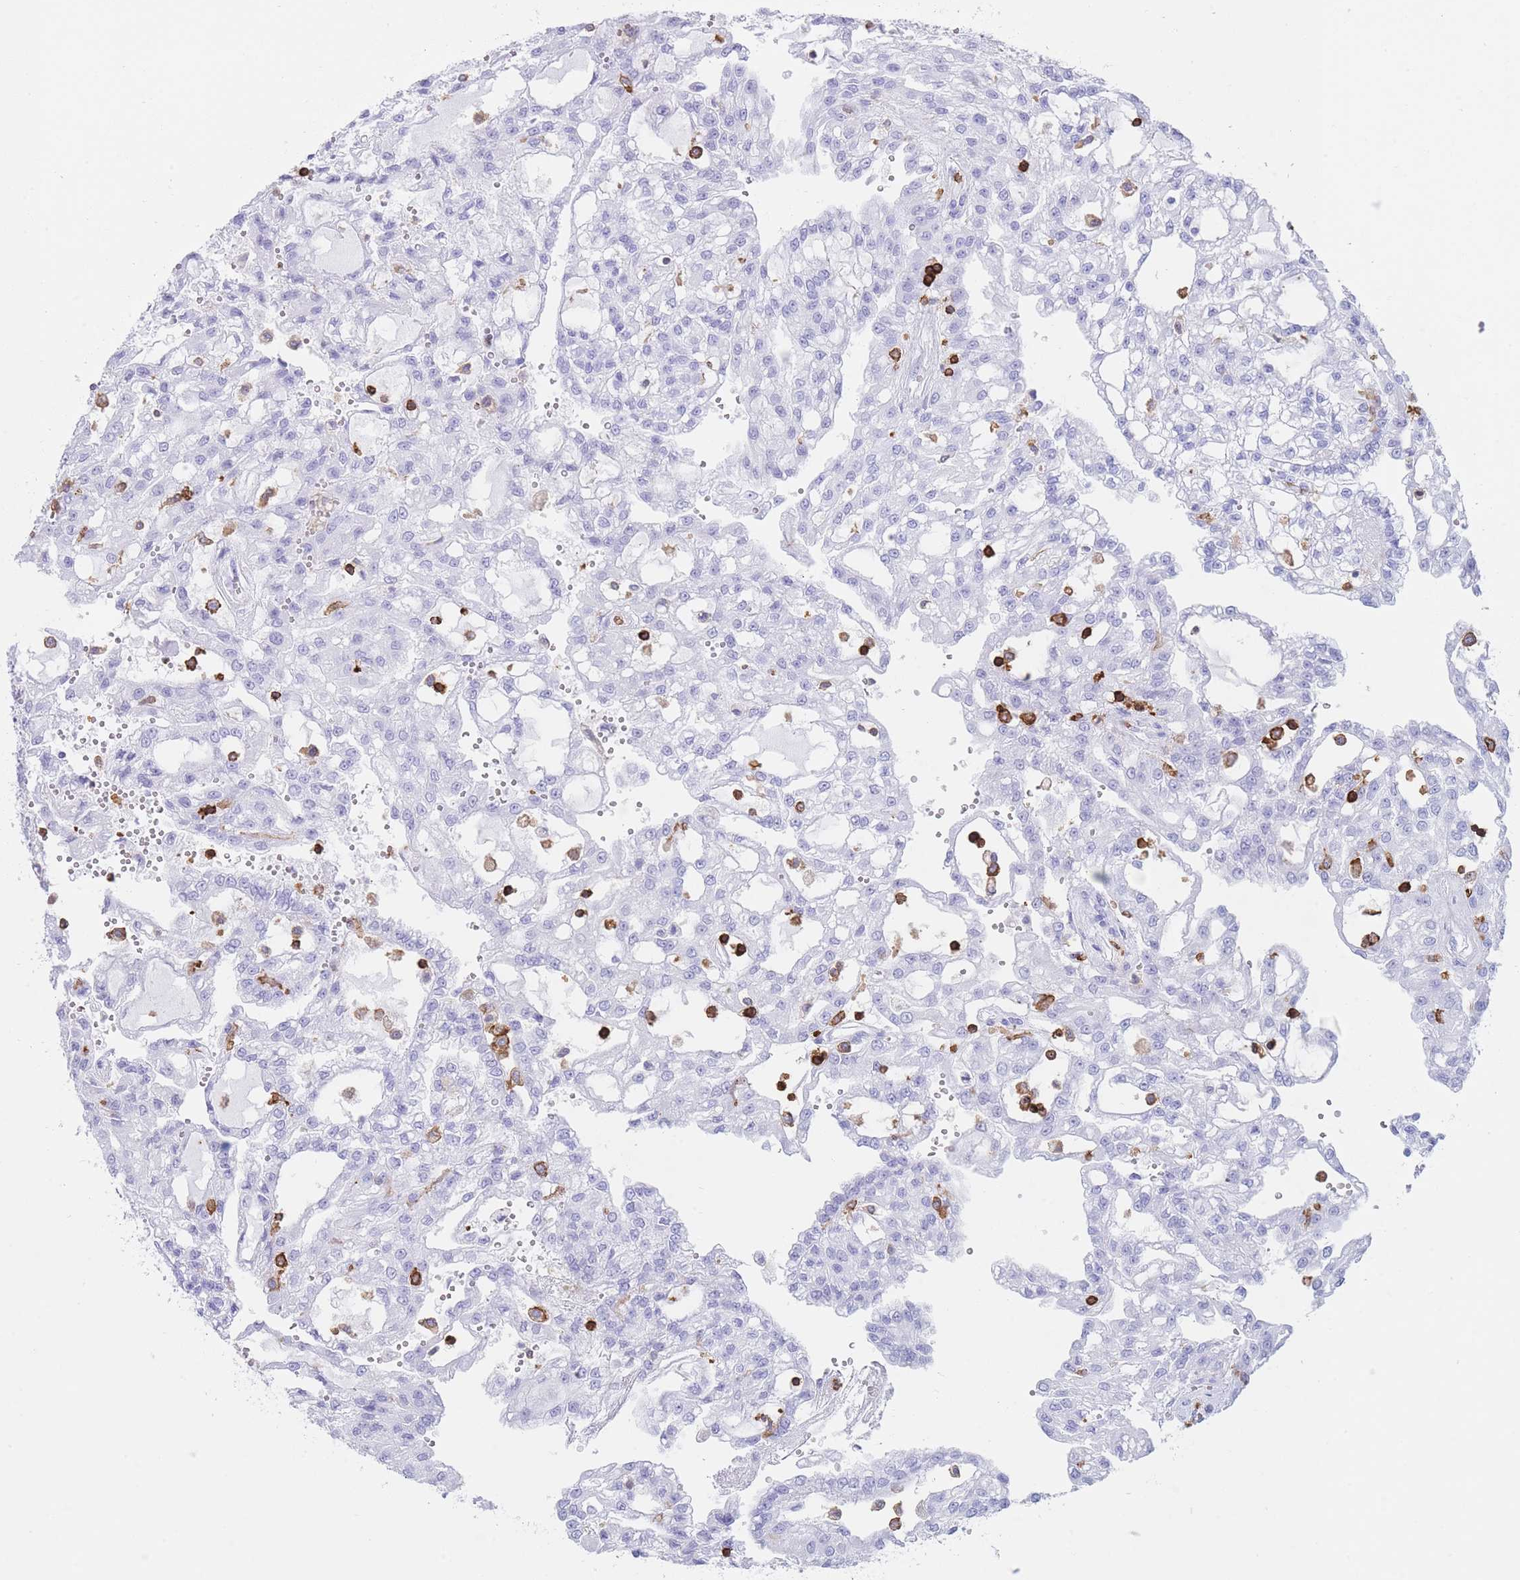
{"staining": {"intensity": "negative", "quantity": "none", "location": "none"}, "tissue": "renal cancer", "cell_type": "Tumor cells", "image_type": "cancer", "snomed": [{"axis": "morphology", "description": "Adenocarcinoma, NOS"}, {"axis": "topography", "description": "Kidney"}], "caption": "Immunohistochemistry (IHC) photomicrograph of renal cancer stained for a protein (brown), which reveals no staining in tumor cells.", "gene": "CORO1A", "patient": {"sex": "male", "age": 63}}